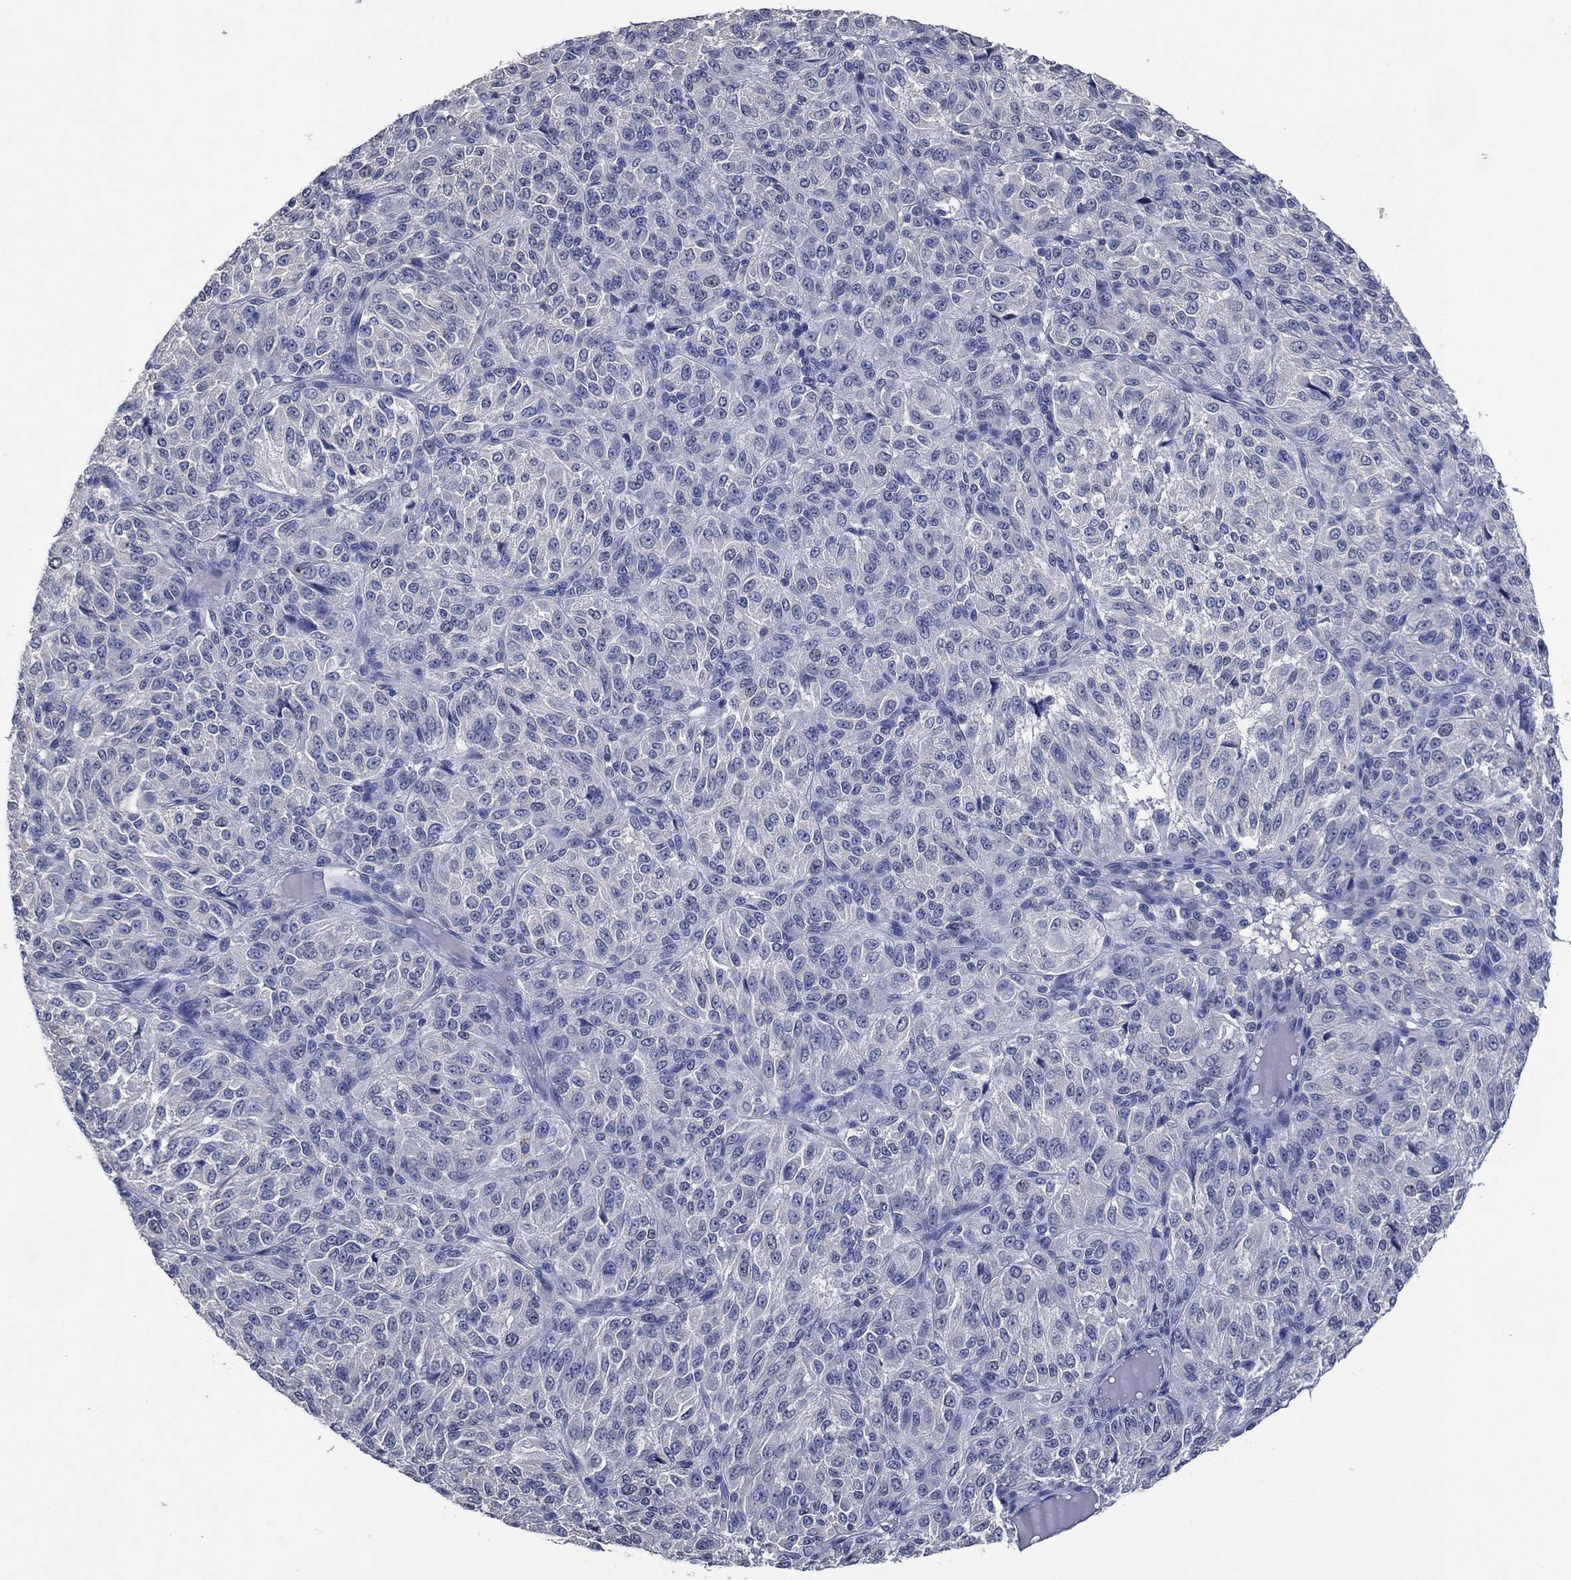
{"staining": {"intensity": "negative", "quantity": "none", "location": "none"}, "tissue": "melanoma", "cell_type": "Tumor cells", "image_type": "cancer", "snomed": [{"axis": "morphology", "description": "Malignant melanoma, Metastatic site"}, {"axis": "topography", "description": "Brain"}], "caption": "Immunohistochemistry micrograph of melanoma stained for a protein (brown), which demonstrates no positivity in tumor cells.", "gene": "FSCN2", "patient": {"sex": "female", "age": 56}}